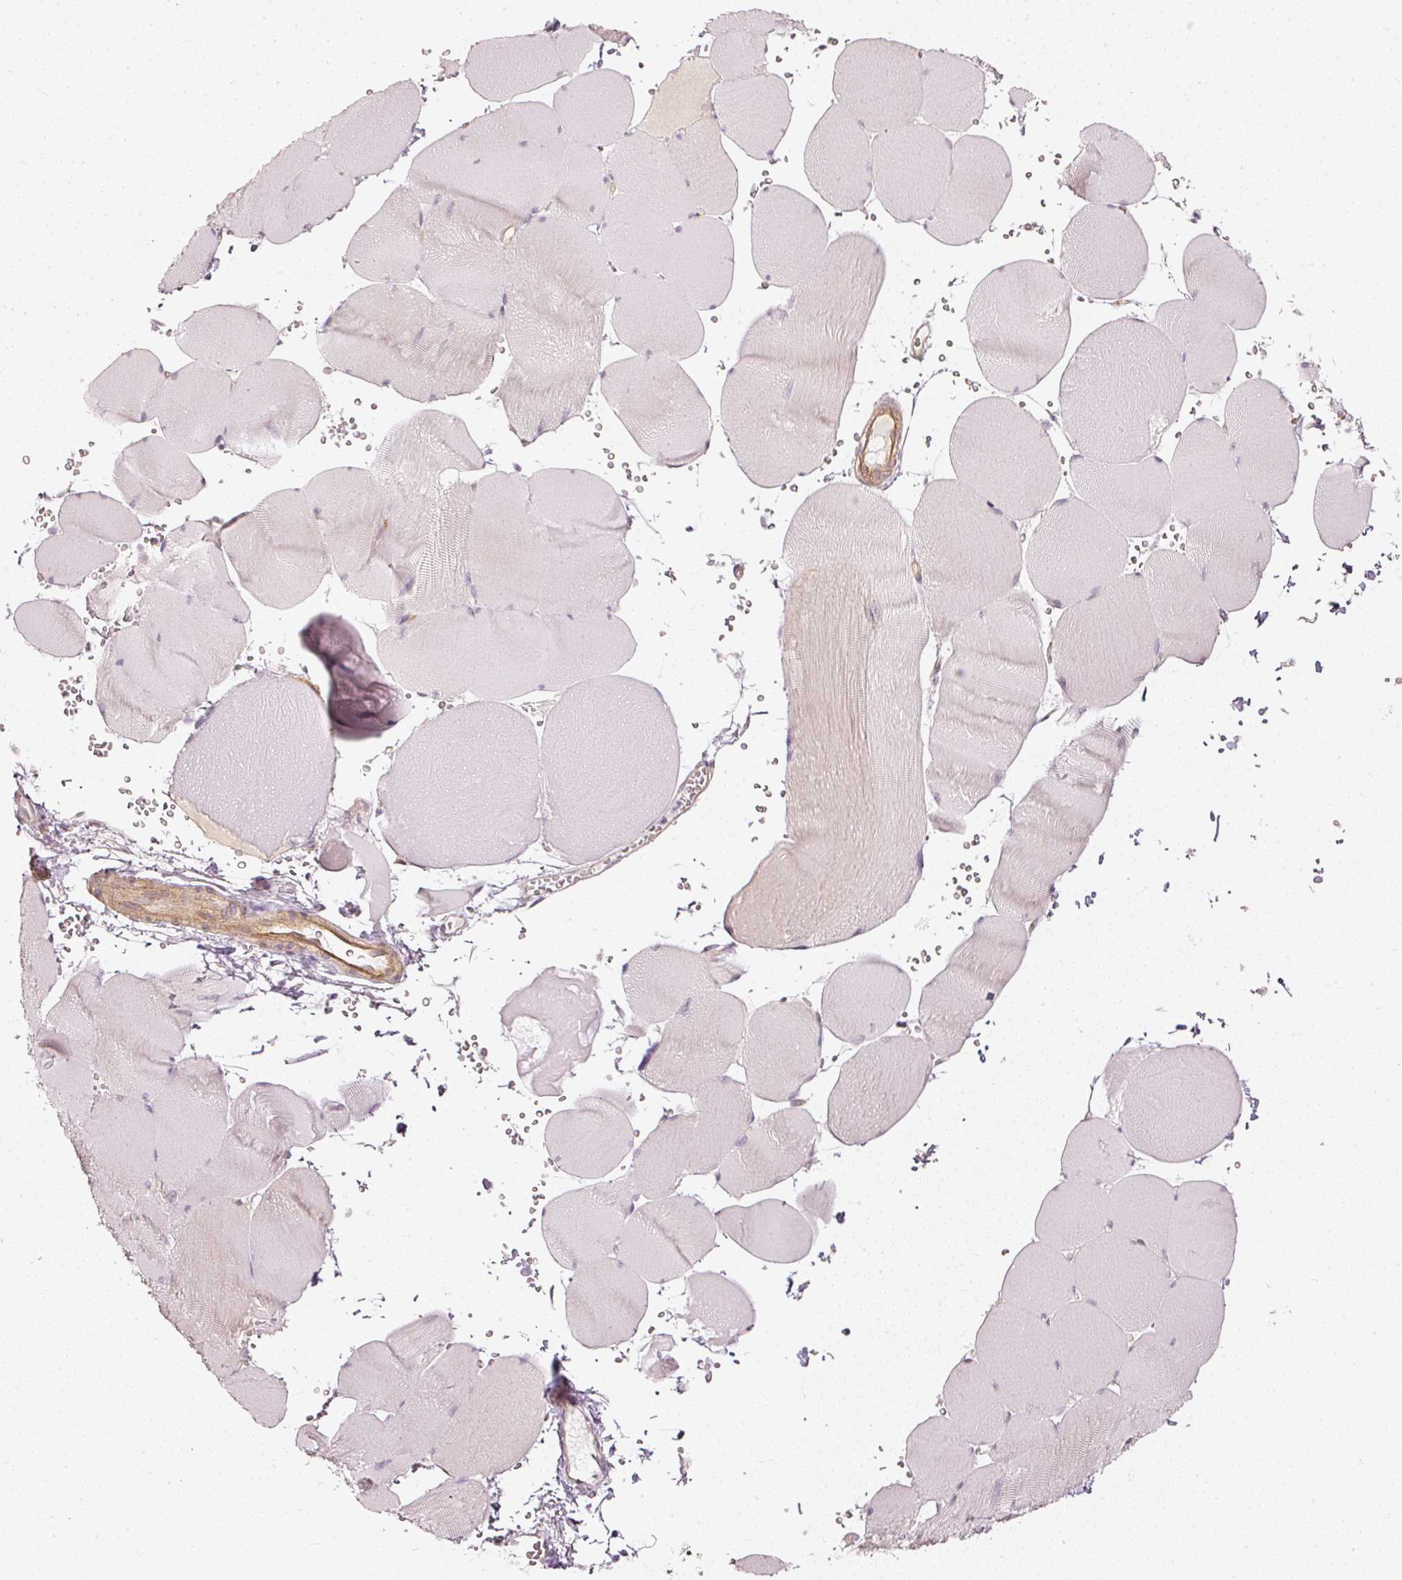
{"staining": {"intensity": "negative", "quantity": "none", "location": "none"}, "tissue": "skeletal muscle", "cell_type": "Myocytes", "image_type": "normal", "snomed": [{"axis": "morphology", "description": "Normal tissue, NOS"}, {"axis": "topography", "description": "Skeletal muscle"}, {"axis": "topography", "description": "Head-Neck"}], "caption": "Immunohistochemistry photomicrograph of benign skeletal muscle: skeletal muscle stained with DAB (3,3'-diaminobenzidine) reveals no significant protein positivity in myocytes.", "gene": "DRD2", "patient": {"sex": "male", "age": 66}}